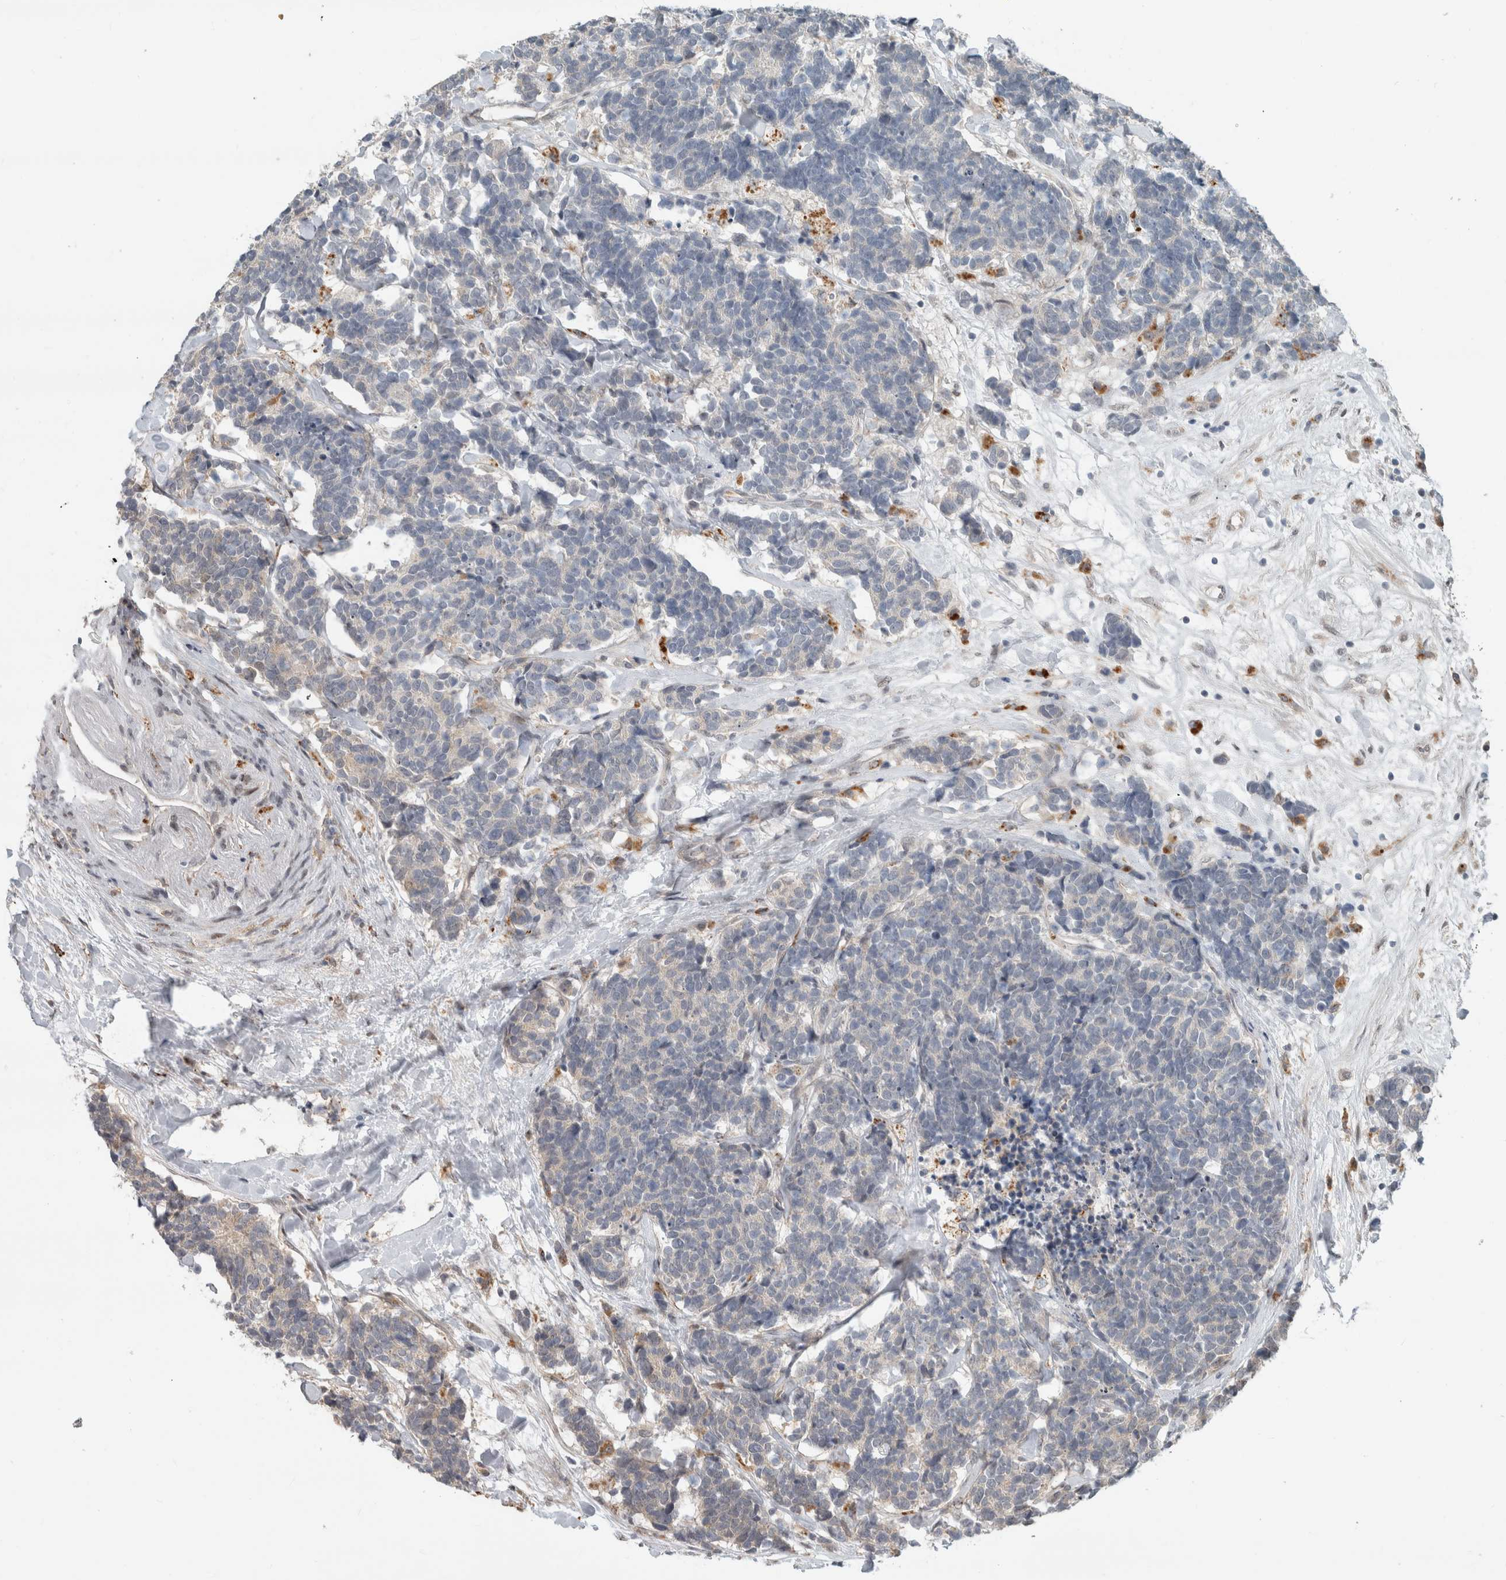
{"staining": {"intensity": "negative", "quantity": "none", "location": "none"}, "tissue": "carcinoid", "cell_type": "Tumor cells", "image_type": "cancer", "snomed": [{"axis": "morphology", "description": "Carcinoma, NOS"}, {"axis": "morphology", "description": "Carcinoid, malignant, NOS"}, {"axis": "topography", "description": "Urinary bladder"}], "caption": "This is an immunohistochemistry (IHC) image of carcinoid. There is no staining in tumor cells.", "gene": "NAB2", "patient": {"sex": "male", "age": 57}}